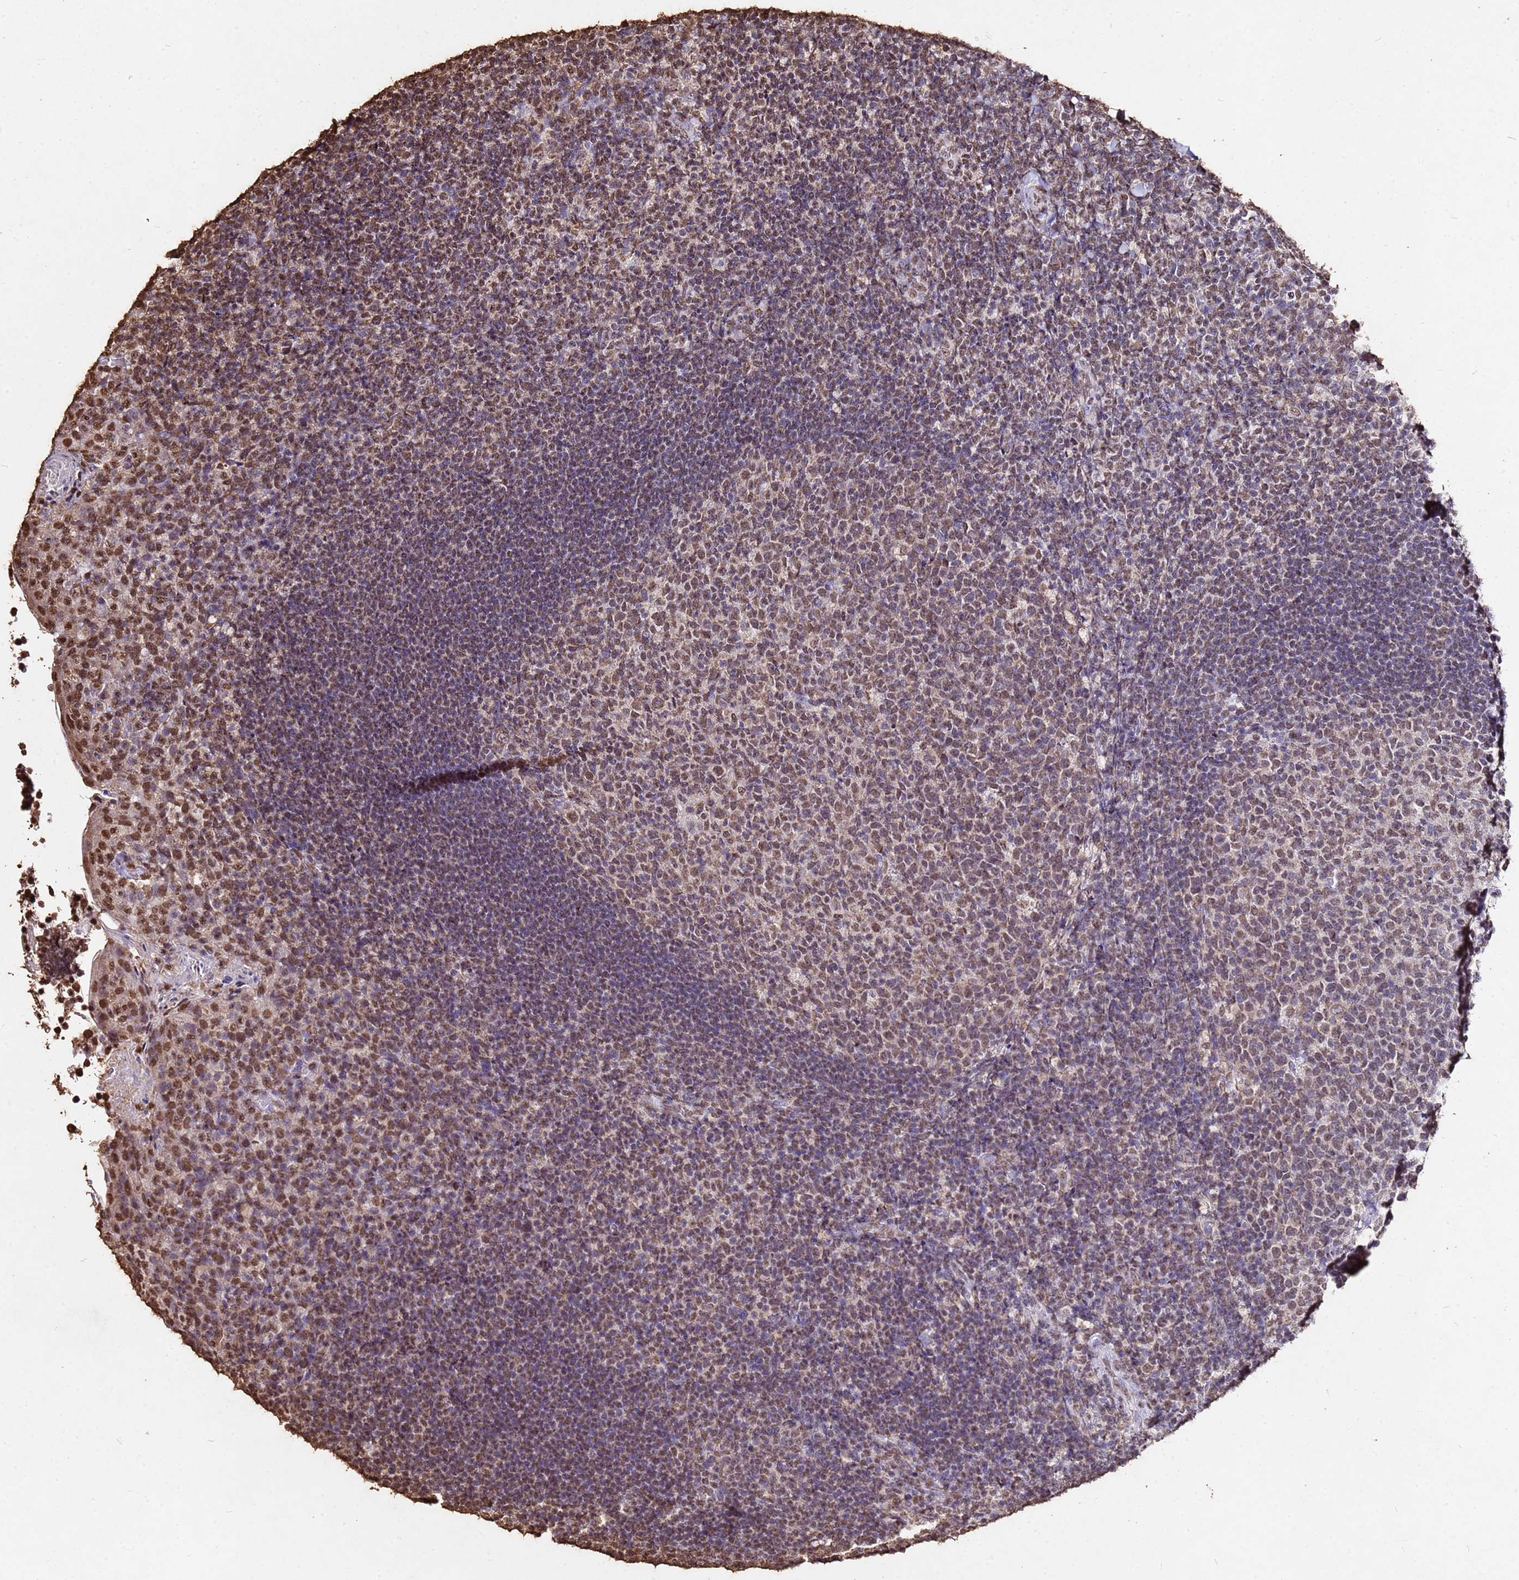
{"staining": {"intensity": "moderate", "quantity": ">75%", "location": "nuclear"}, "tissue": "tonsil", "cell_type": "Germinal center cells", "image_type": "normal", "snomed": [{"axis": "morphology", "description": "Normal tissue, NOS"}, {"axis": "topography", "description": "Tonsil"}], "caption": "Moderate nuclear positivity is appreciated in approximately >75% of germinal center cells in unremarkable tonsil. Using DAB (brown) and hematoxylin (blue) stains, captured at high magnification using brightfield microscopy.", "gene": "MYOCD", "patient": {"sex": "female", "age": 10}}